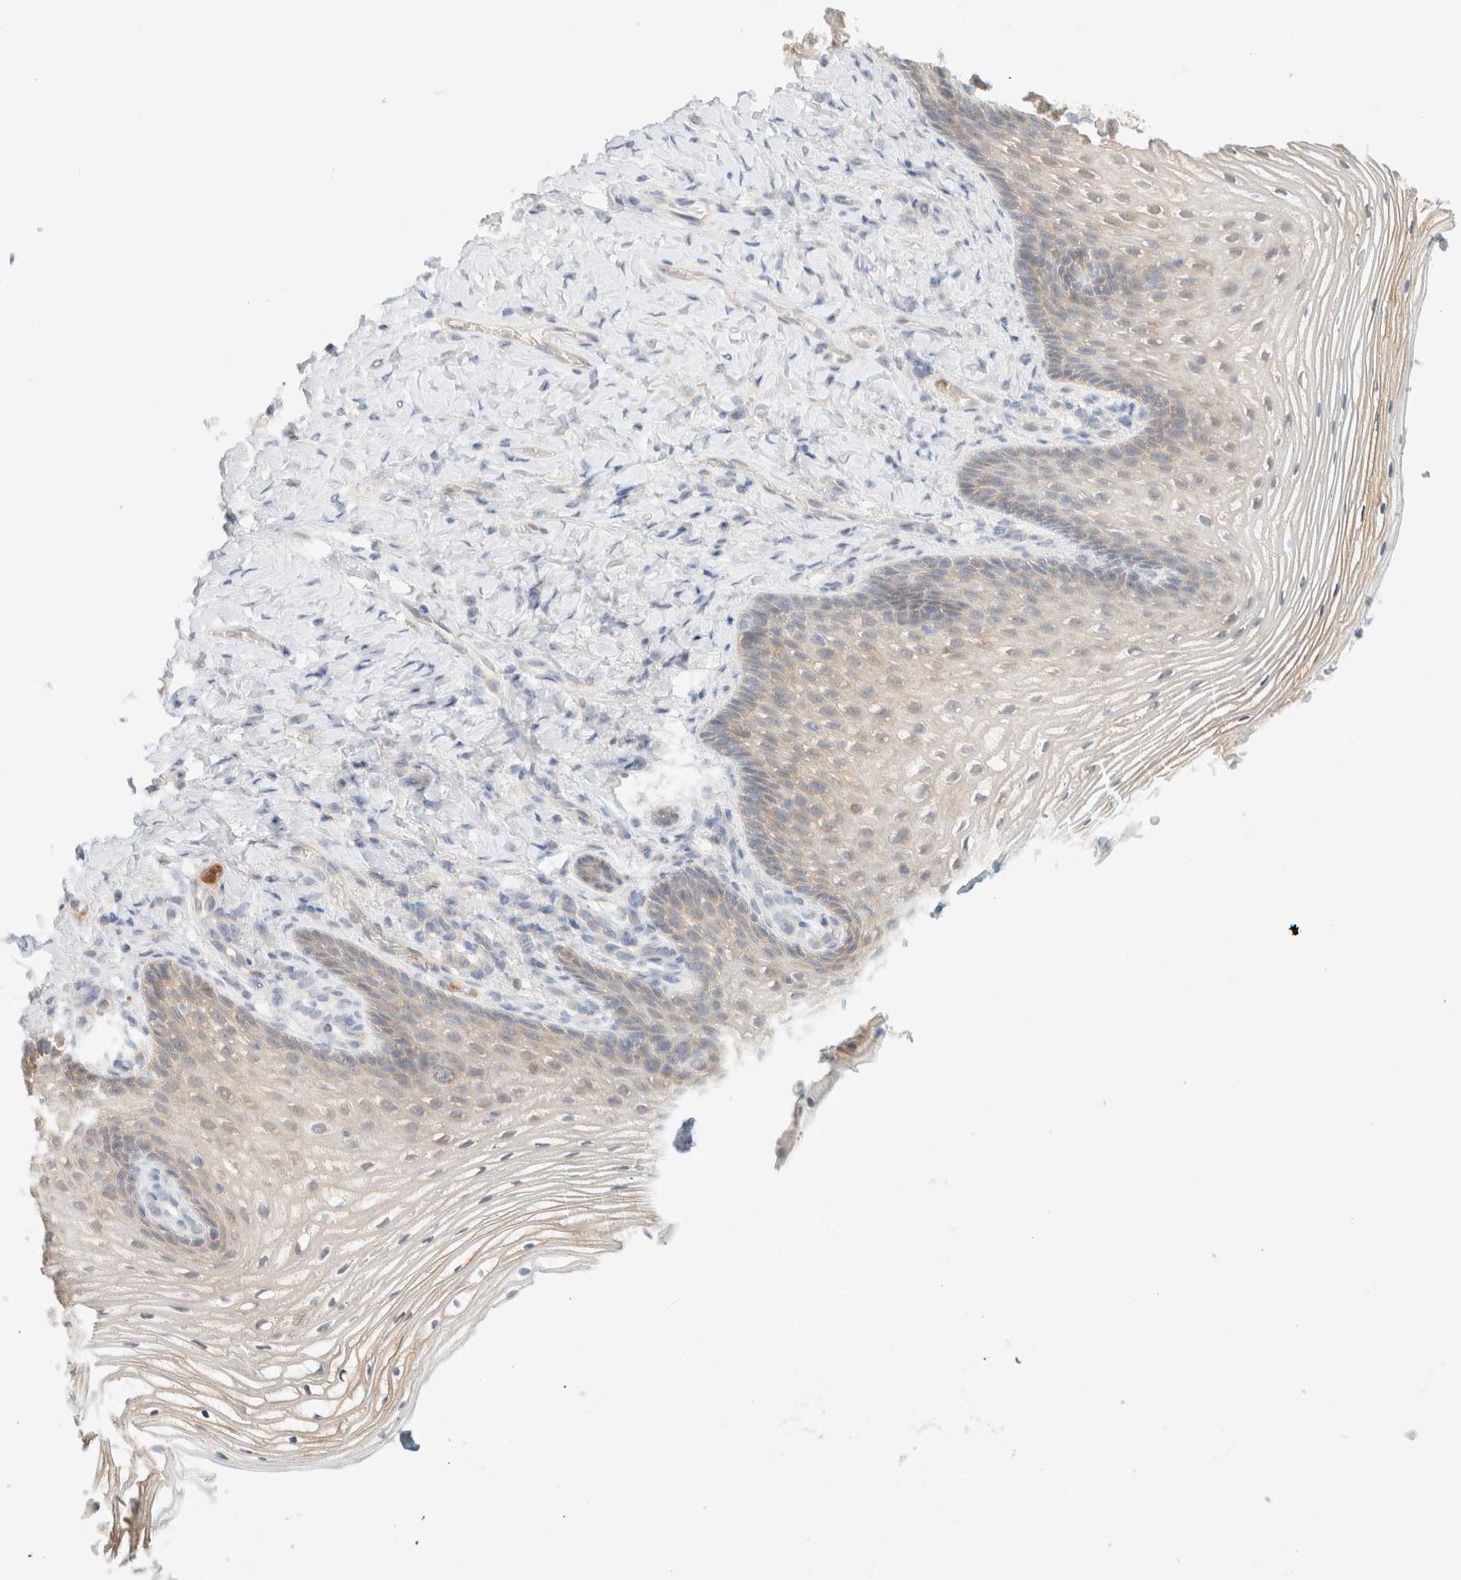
{"staining": {"intensity": "weak", "quantity": "<25%", "location": "cytoplasmic/membranous"}, "tissue": "vagina", "cell_type": "Squamous epithelial cells", "image_type": "normal", "snomed": [{"axis": "morphology", "description": "Normal tissue, NOS"}, {"axis": "topography", "description": "Vagina"}], "caption": "Squamous epithelial cells show no significant positivity in unremarkable vagina. (Stains: DAB IHC with hematoxylin counter stain, Microscopy: brightfield microscopy at high magnification).", "gene": "GPI", "patient": {"sex": "female", "age": 60}}